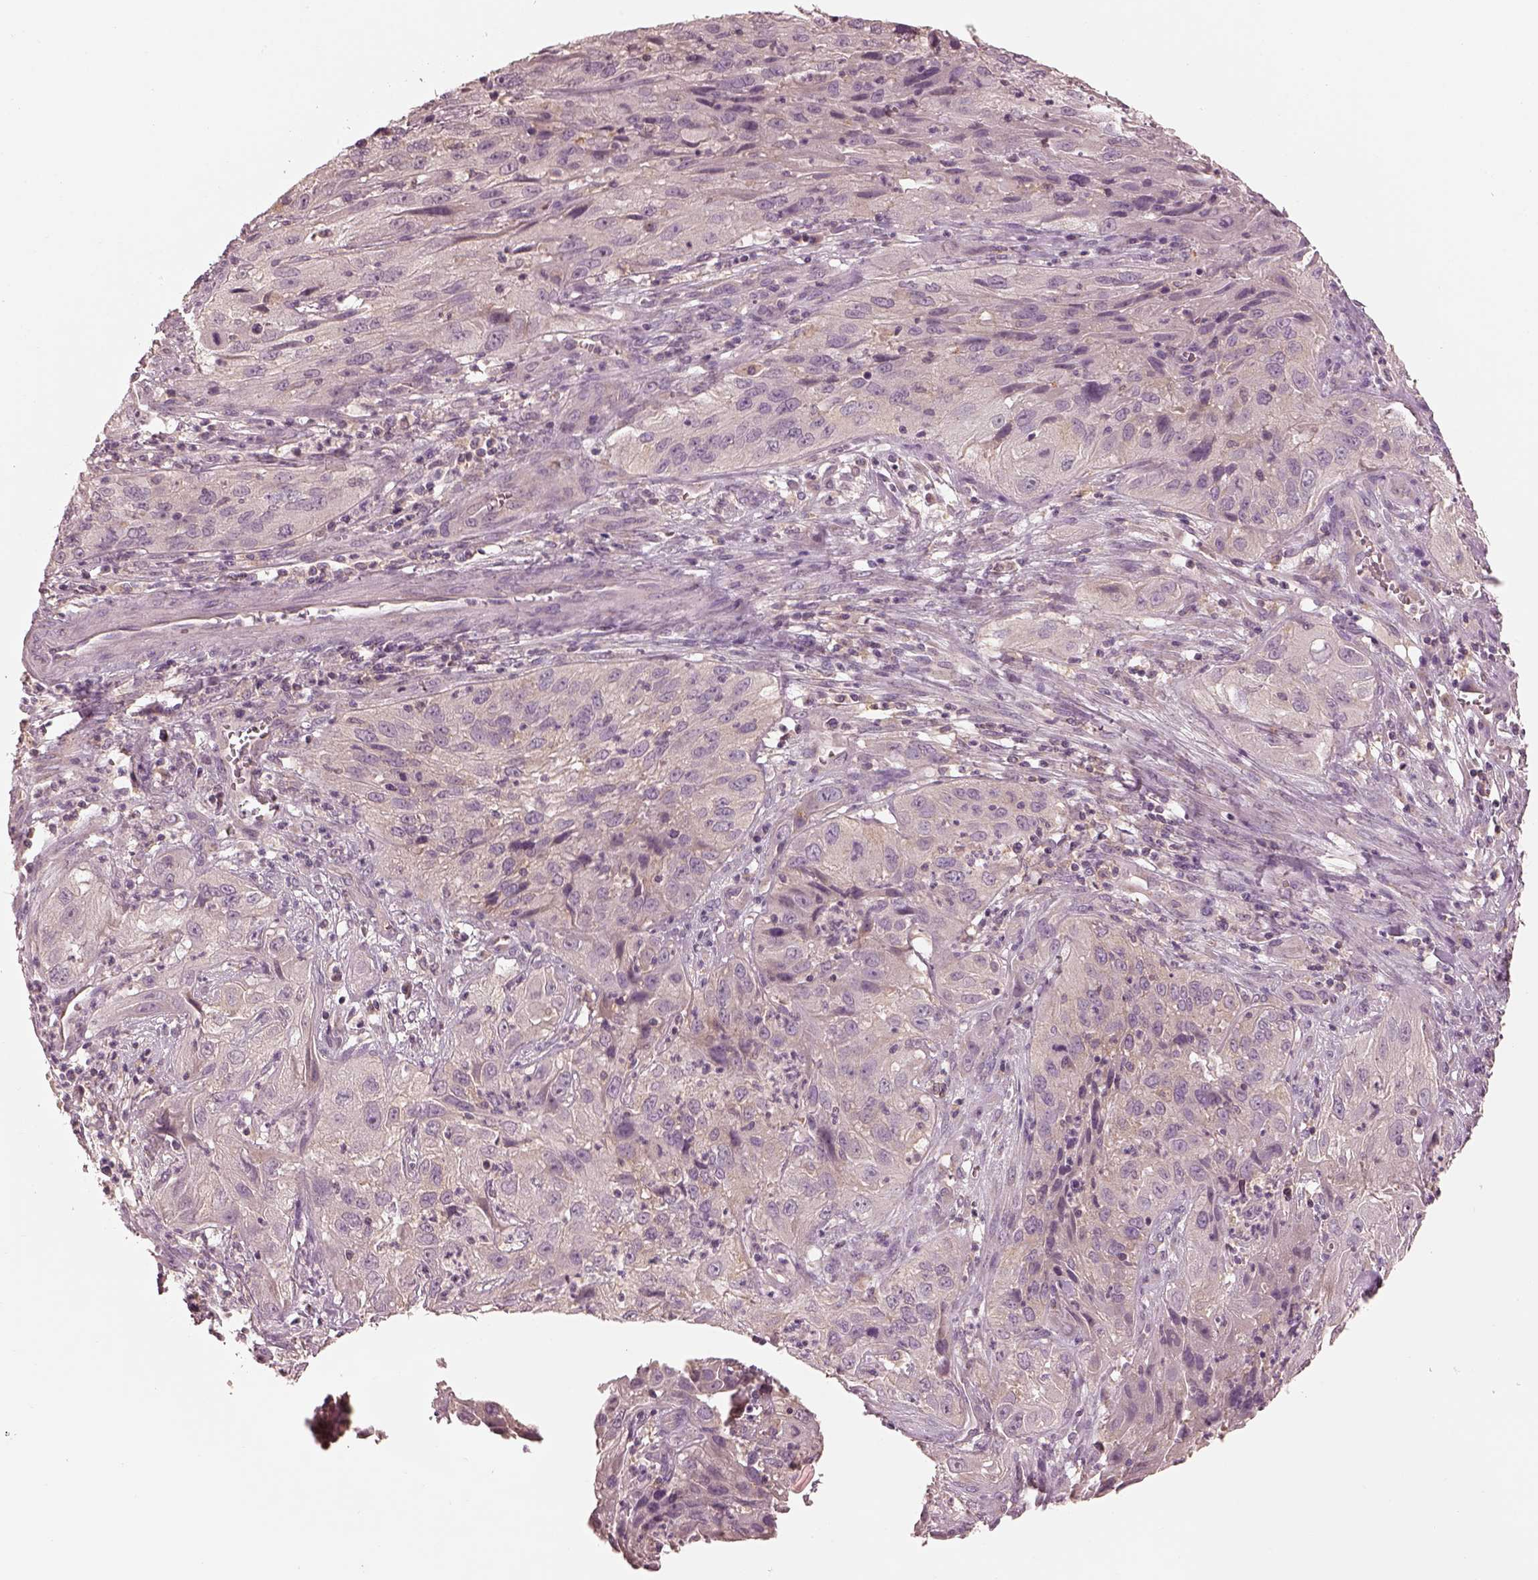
{"staining": {"intensity": "negative", "quantity": "none", "location": "none"}, "tissue": "cervical cancer", "cell_type": "Tumor cells", "image_type": "cancer", "snomed": [{"axis": "morphology", "description": "Squamous cell carcinoma, NOS"}, {"axis": "topography", "description": "Cervix"}], "caption": "A histopathology image of human cervical cancer is negative for staining in tumor cells.", "gene": "PRKACG", "patient": {"sex": "female", "age": 32}}